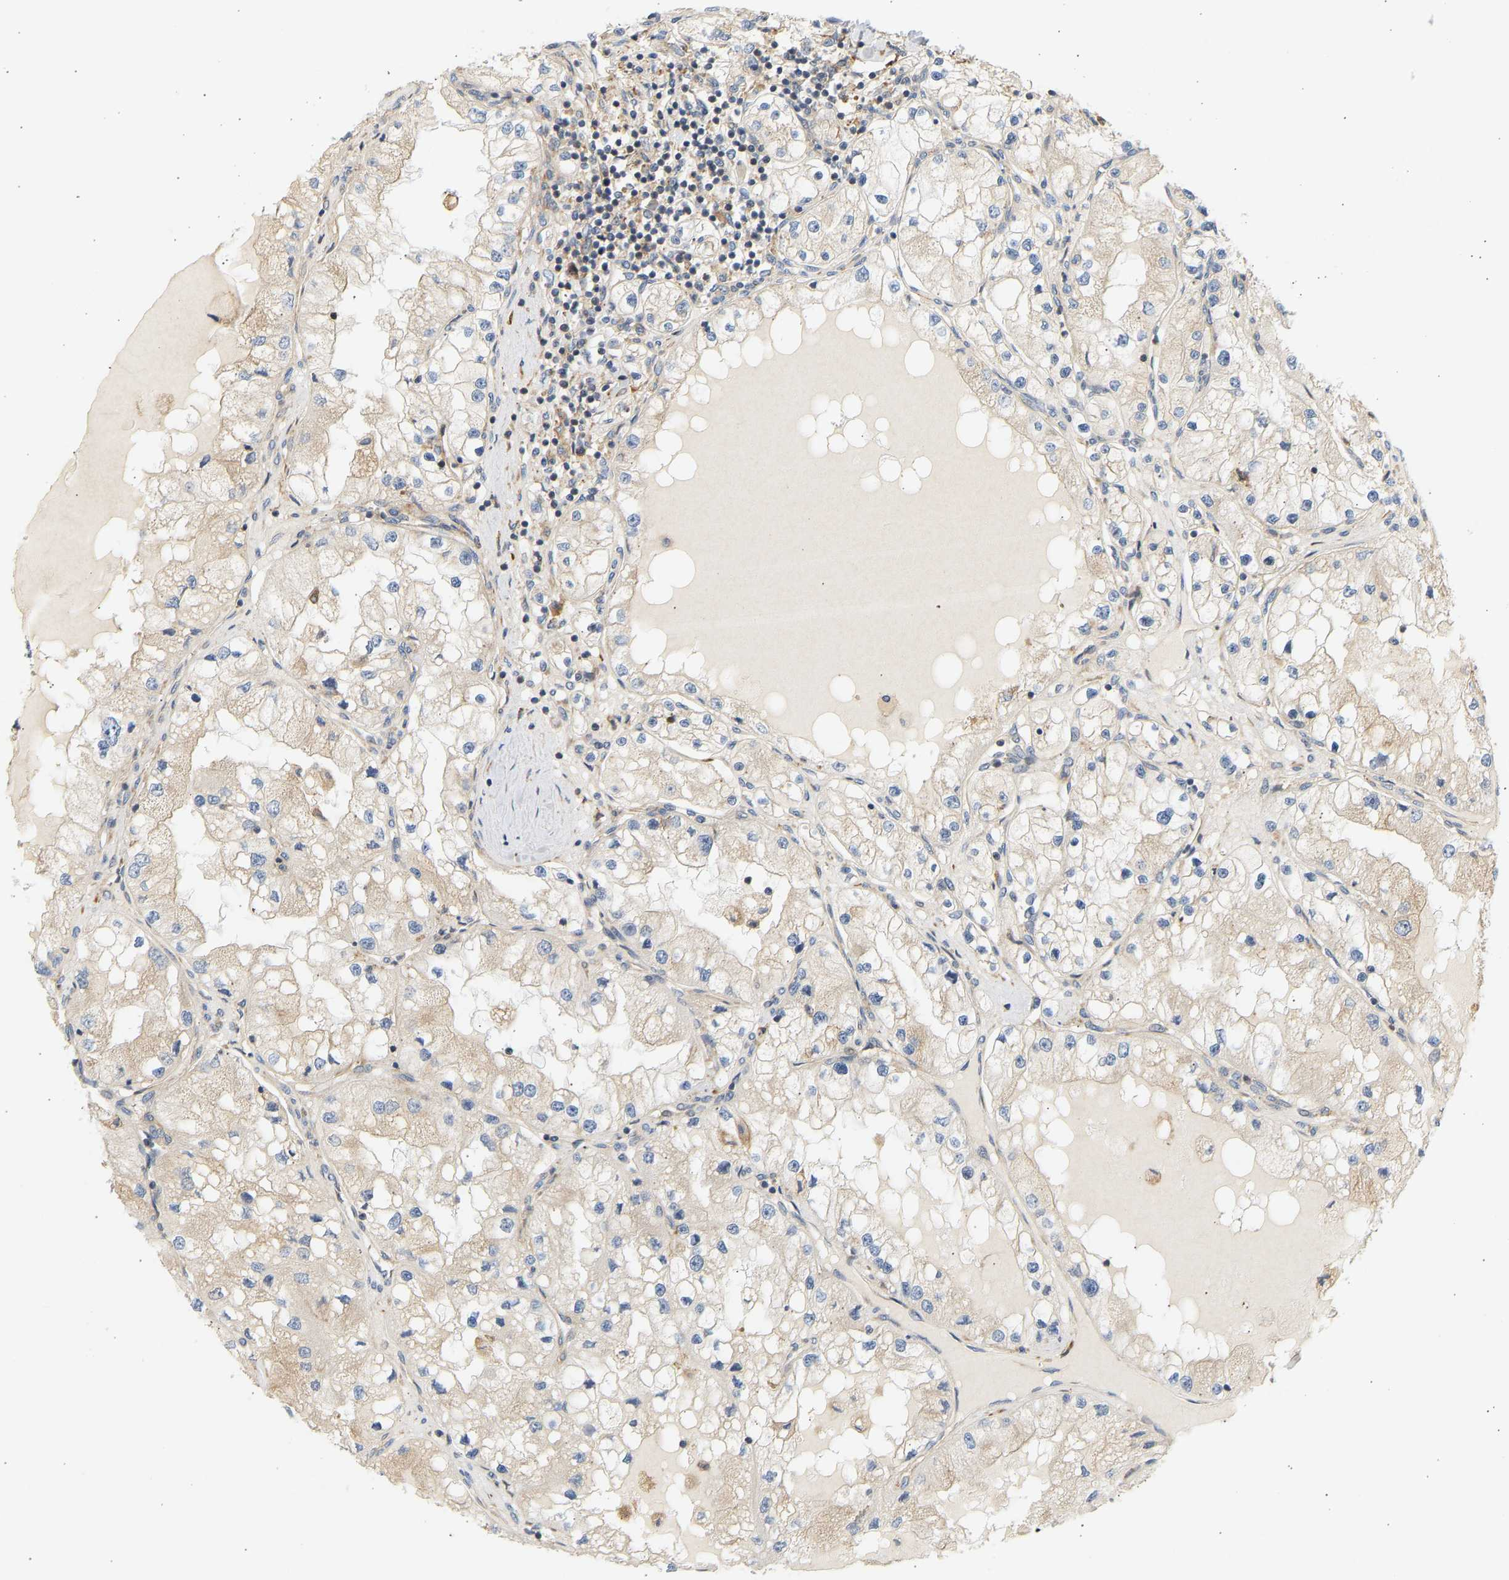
{"staining": {"intensity": "weak", "quantity": ">75%", "location": "cytoplasmic/membranous"}, "tissue": "renal cancer", "cell_type": "Tumor cells", "image_type": "cancer", "snomed": [{"axis": "morphology", "description": "Adenocarcinoma, NOS"}, {"axis": "topography", "description": "Kidney"}], "caption": "IHC photomicrograph of human renal adenocarcinoma stained for a protein (brown), which reveals low levels of weak cytoplasmic/membranous positivity in about >75% of tumor cells.", "gene": "RPS14", "patient": {"sex": "male", "age": 68}}